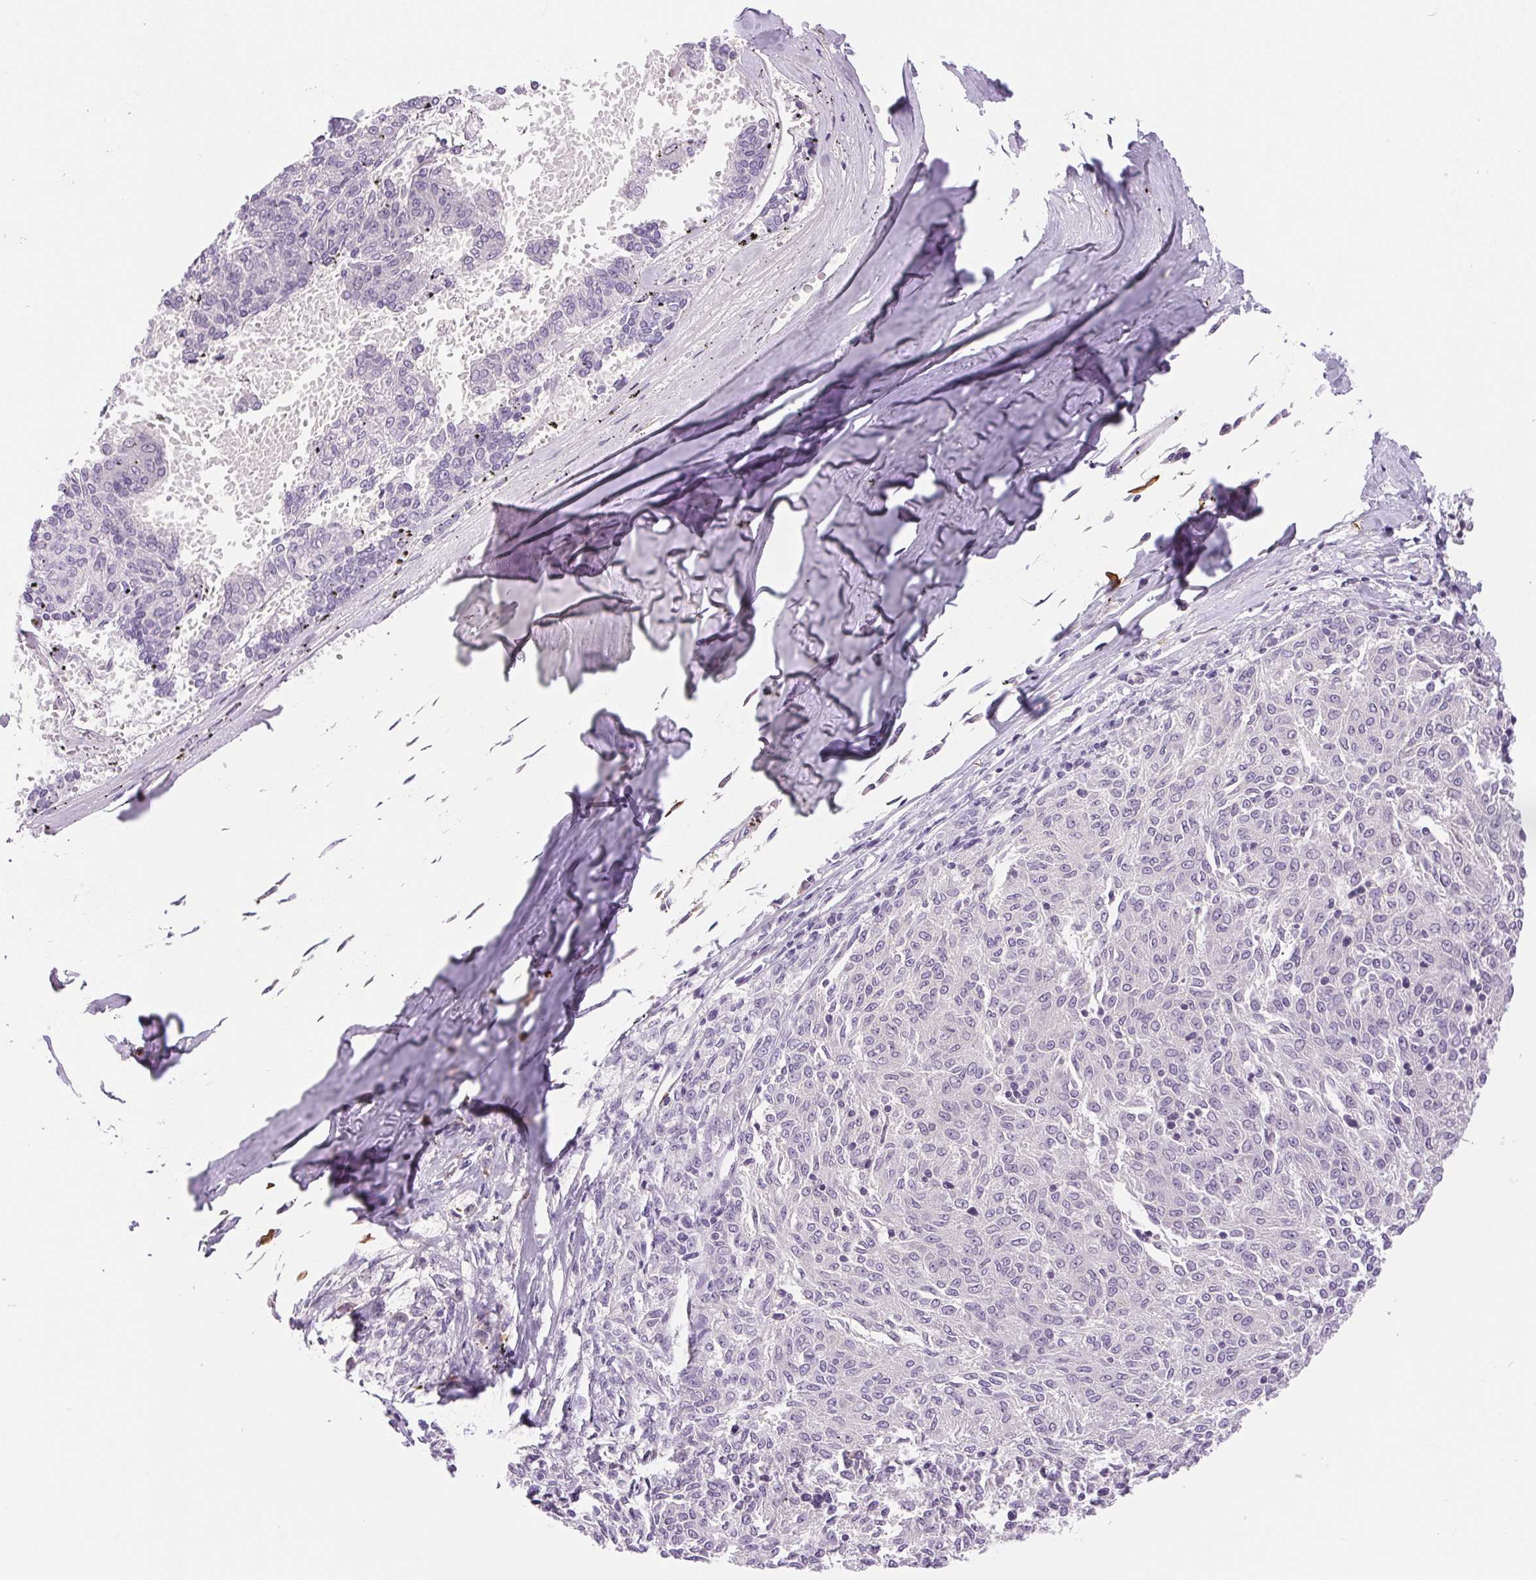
{"staining": {"intensity": "negative", "quantity": "none", "location": "none"}, "tissue": "melanoma", "cell_type": "Tumor cells", "image_type": "cancer", "snomed": [{"axis": "morphology", "description": "Malignant melanoma, NOS"}, {"axis": "topography", "description": "Skin"}], "caption": "Immunohistochemistry of melanoma demonstrates no positivity in tumor cells. The staining was performed using DAB to visualize the protein expression in brown, while the nuclei were stained in blue with hematoxylin (Magnification: 20x).", "gene": "IFIT1B", "patient": {"sex": "female", "age": 72}}